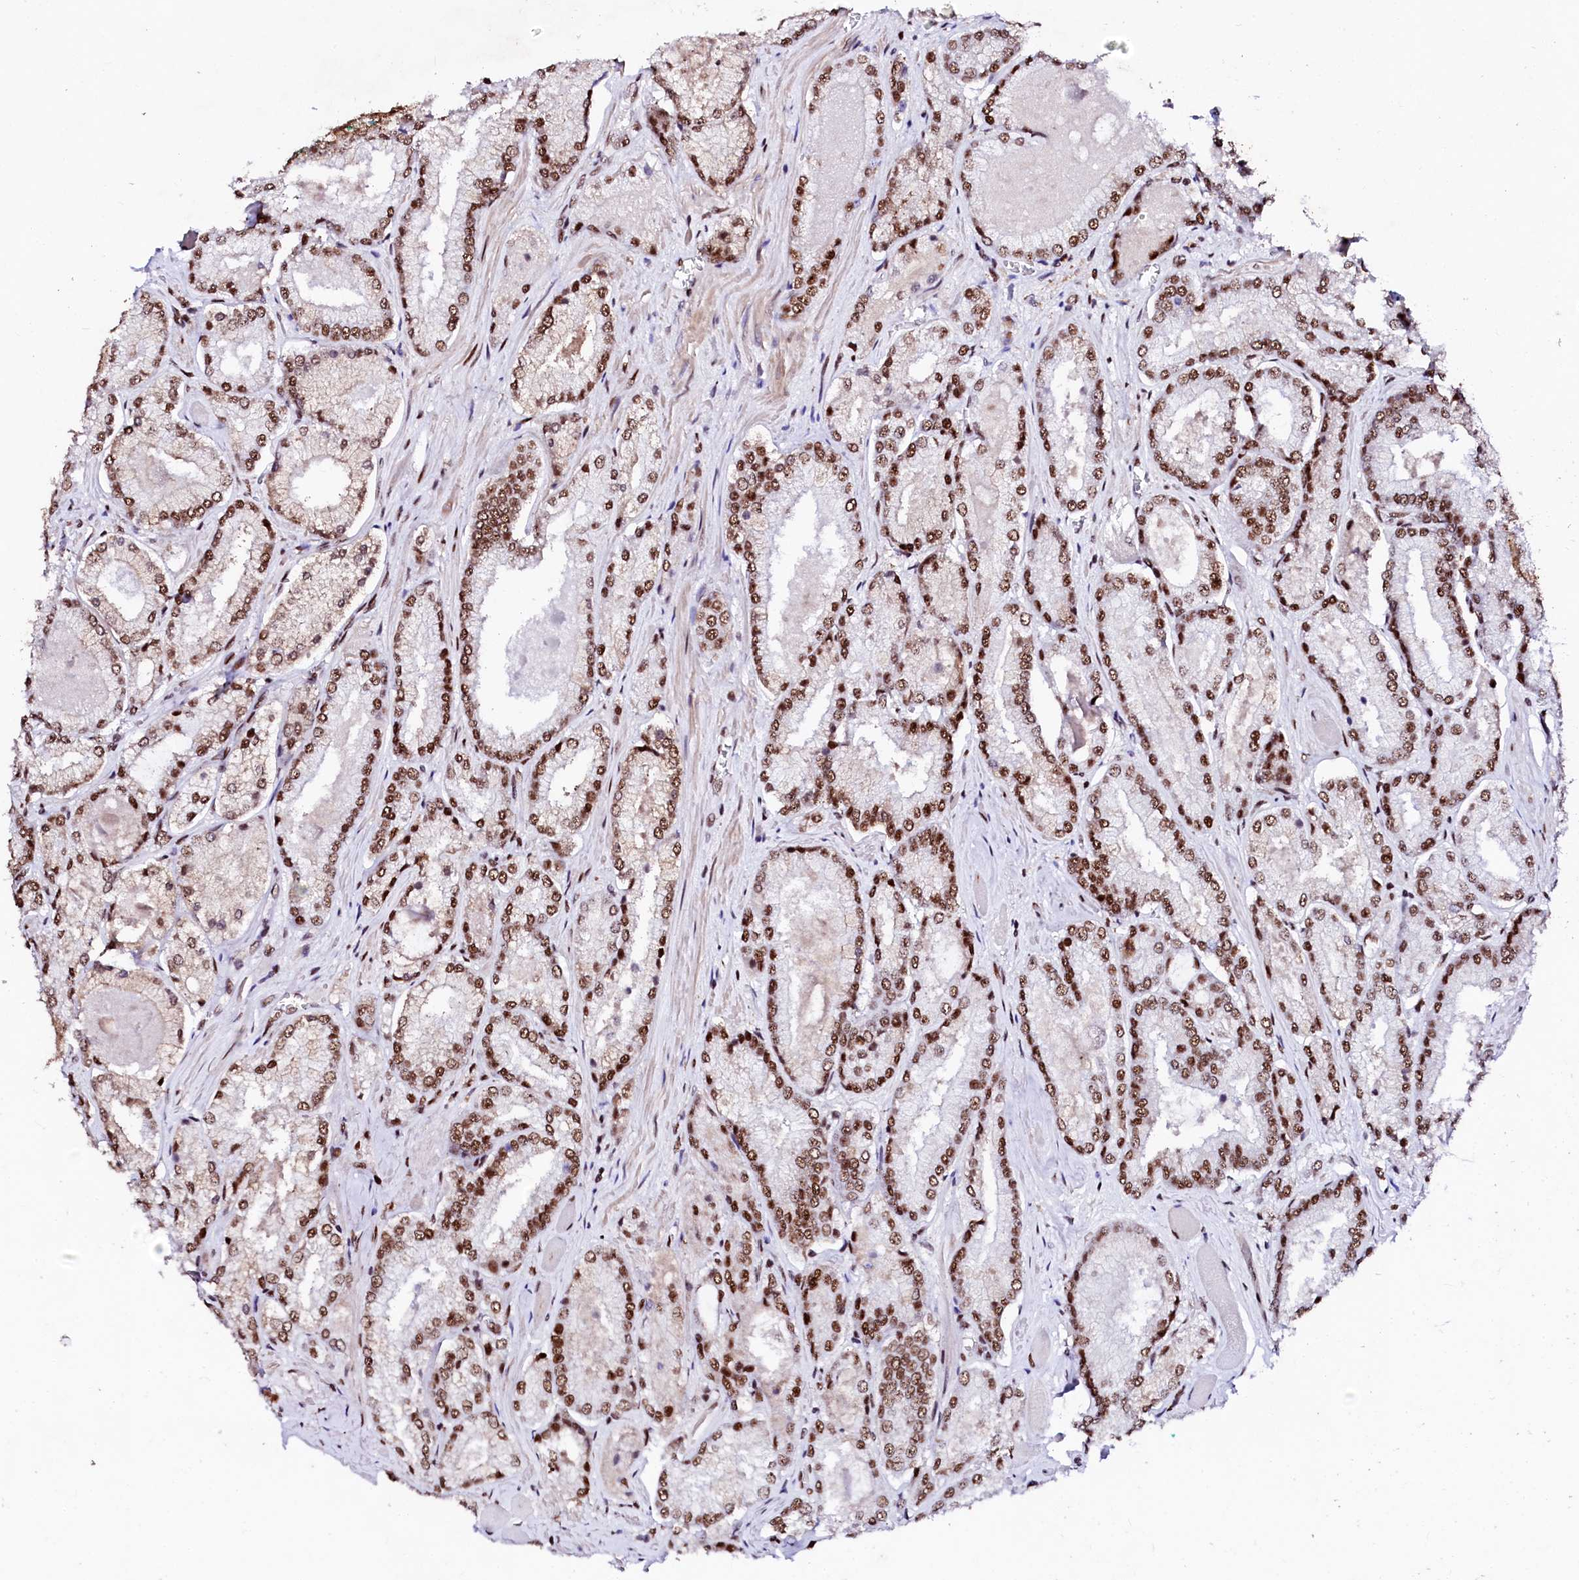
{"staining": {"intensity": "moderate", "quantity": ">75%", "location": "nuclear"}, "tissue": "prostate cancer", "cell_type": "Tumor cells", "image_type": "cancer", "snomed": [{"axis": "morphology", "description": "Adenocarcinoma, Low grade"}, {"axis": "topography", "description": "Prostate"}], "caption": "There is medium levels of moderate nuclear positivity in tumor cells of low-grade adenocarcinoma (prostate), as demonstrated by immunohistochemical staining (brown color).", "gene": "CPSF6", "patient": {"sex": "male", "age": 74}}